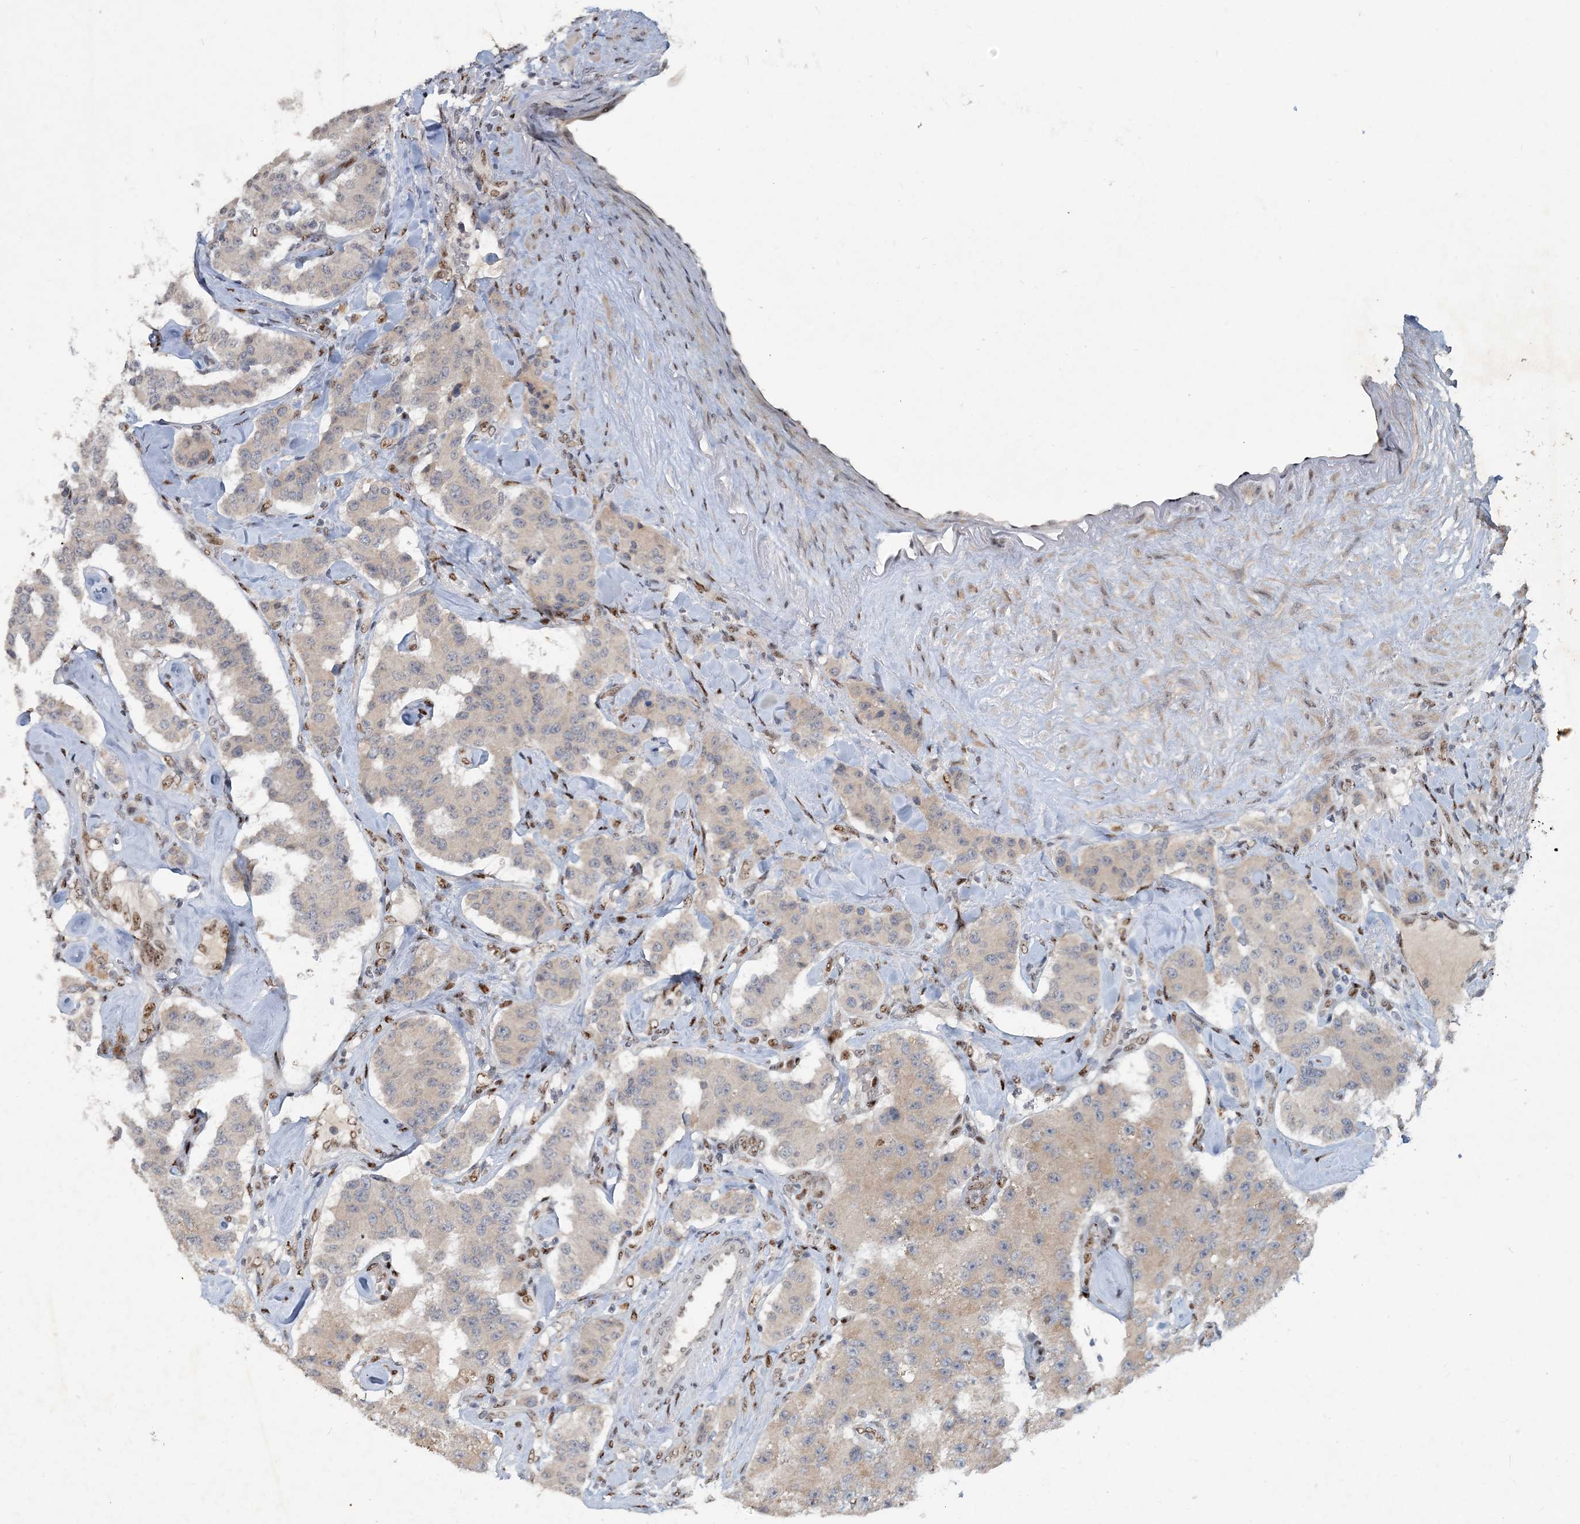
{"staining": {"intensity": "weak", "quantity": "<25%", "location": "cytoplasmic/membranous"}, "tissue": "carcinoid", "cell_type": "Tumor cells", "image_type": "cancer", "snomed": [{"axis": "morphology", "description": "Carcinoid, malignant, NOS"}, {"axis": "topography", "description": "Pancreas"}], "caption": "The immunohistochemistry (IHC) histopathology image has no significant expression in tumor cells of carcinoid tissue.", "gene": "GIN1", "patient": {"sex": "male", "age": 41}}